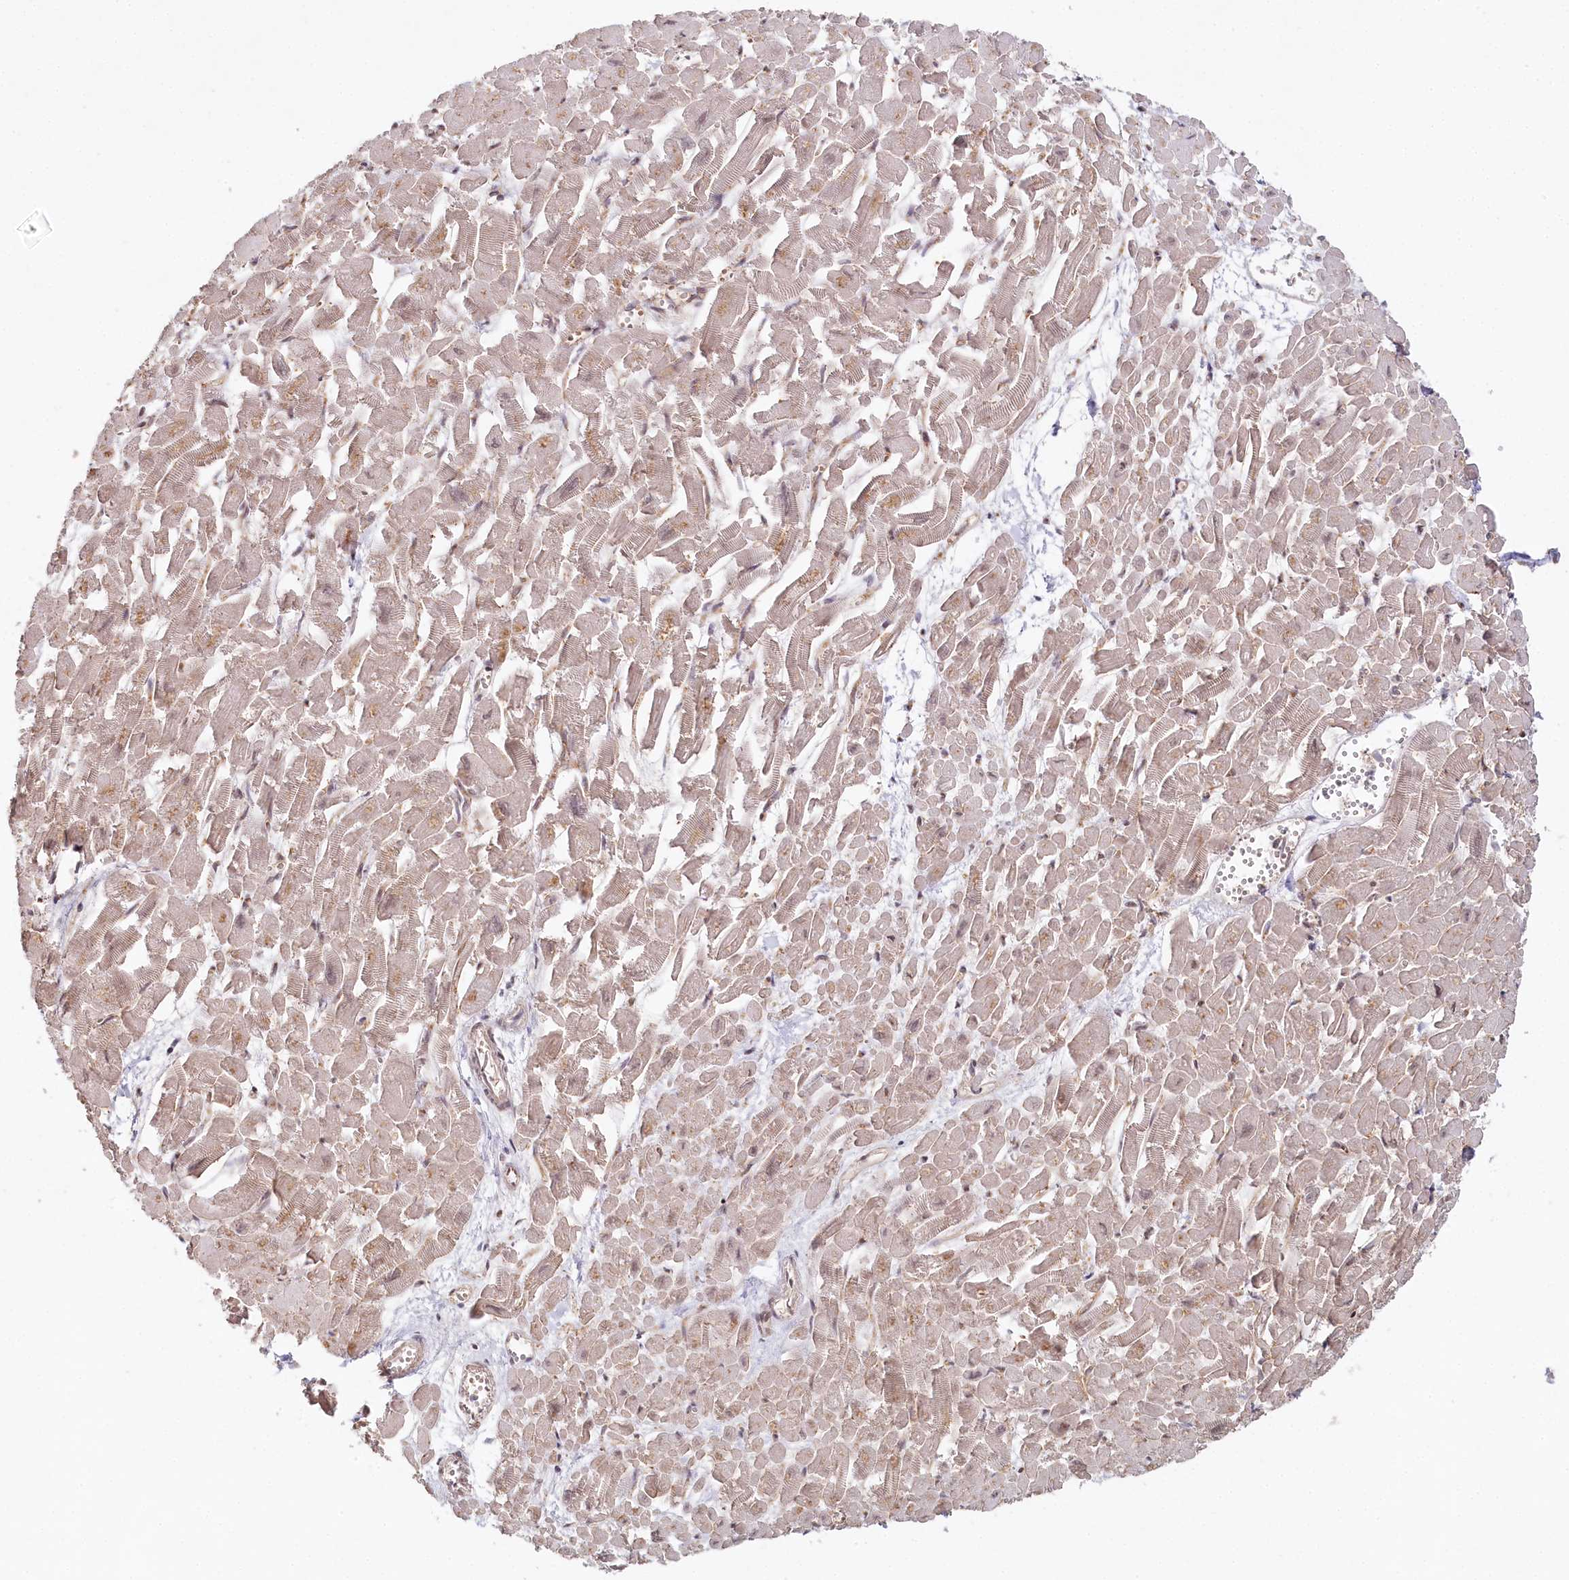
{"staining": {"intensity": "weak", "quantity": ">75%", "location": "cytoplasmic/membranous,nuclear"}, "tissue": "heart muscle", "cell_type": "Cardiomyocytes", "image_type": "normal", "snomed": [{"axis": "morphology", "description": "Normal tissue, NOS"}, {"axis": "topography", "description": "Heart"}], "caption": "Immunohistochemistry (IHC) photomicrograph of unremarkable heart muscle: heart muscle stained using IHC demonstrates low levels of weak protein expression localized specifically in the cytoplasmic/membranous,nuclear of cardiomyocytes, appearing as a cytoplasmic/membranous,nuclear brown color.", "gene": "CCDC65", "patient": {"sex": "male", "age": 54}}